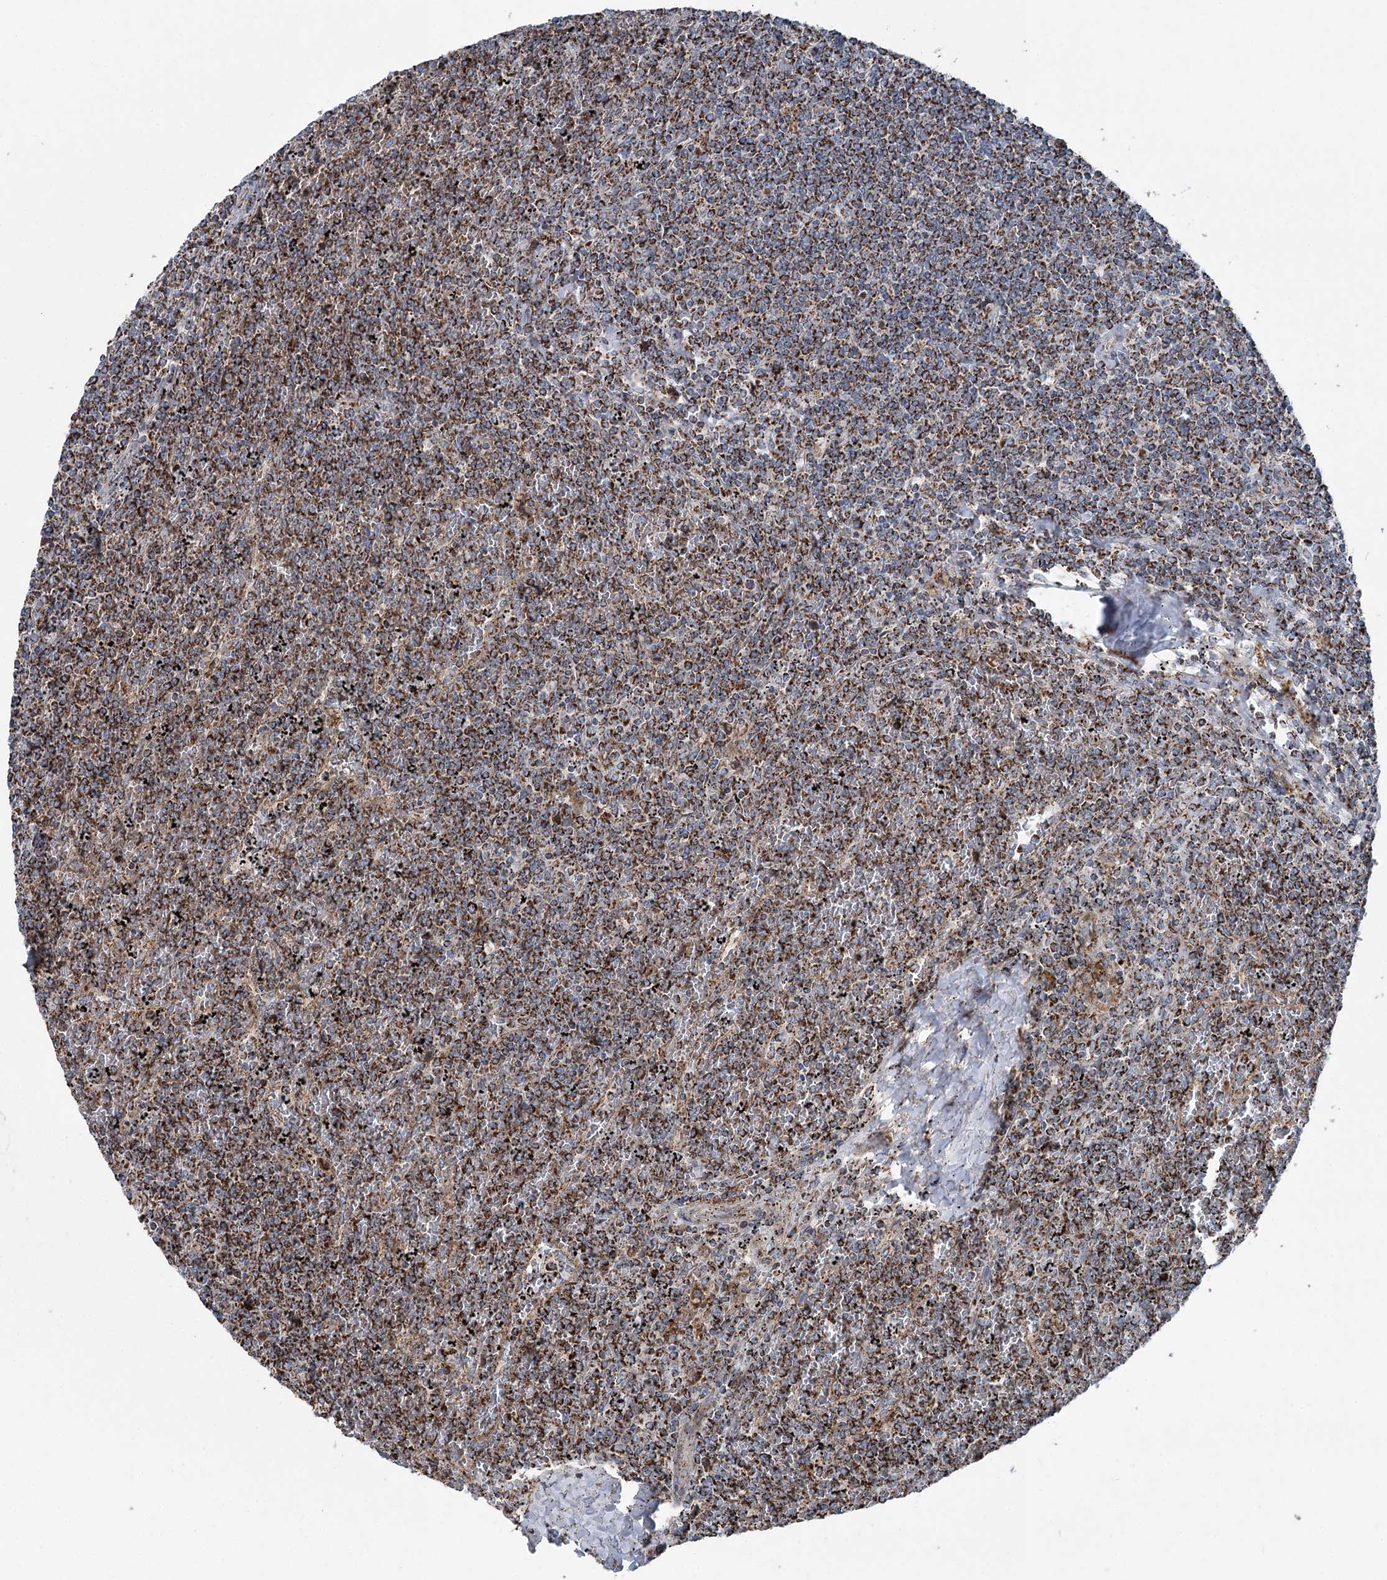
{"staining": {"intensity": "strong", "quantity": ">75%", "location": "cytoplasmic/membranous"}, "tissue": "lymphoma", "cell_type": "Tumor cells", "image_type": "cancer", "snomed": [{"axis": "morphology", "description": "Malignant lymphoma, non-Hodgkin's type, Low grade"}, {"axis": "topography", "description": "Spleen"}], "caption": "Approximately >75% of tumor cells in human low-grade malignant lymphoma, non-Hodgkin's type exhibit strong cytoplasmic/membranous protein positivity as visualized by brown immunohistochemical staining.", "gene": "UCN3", "patient": {"sex": "female", "age": 19}}